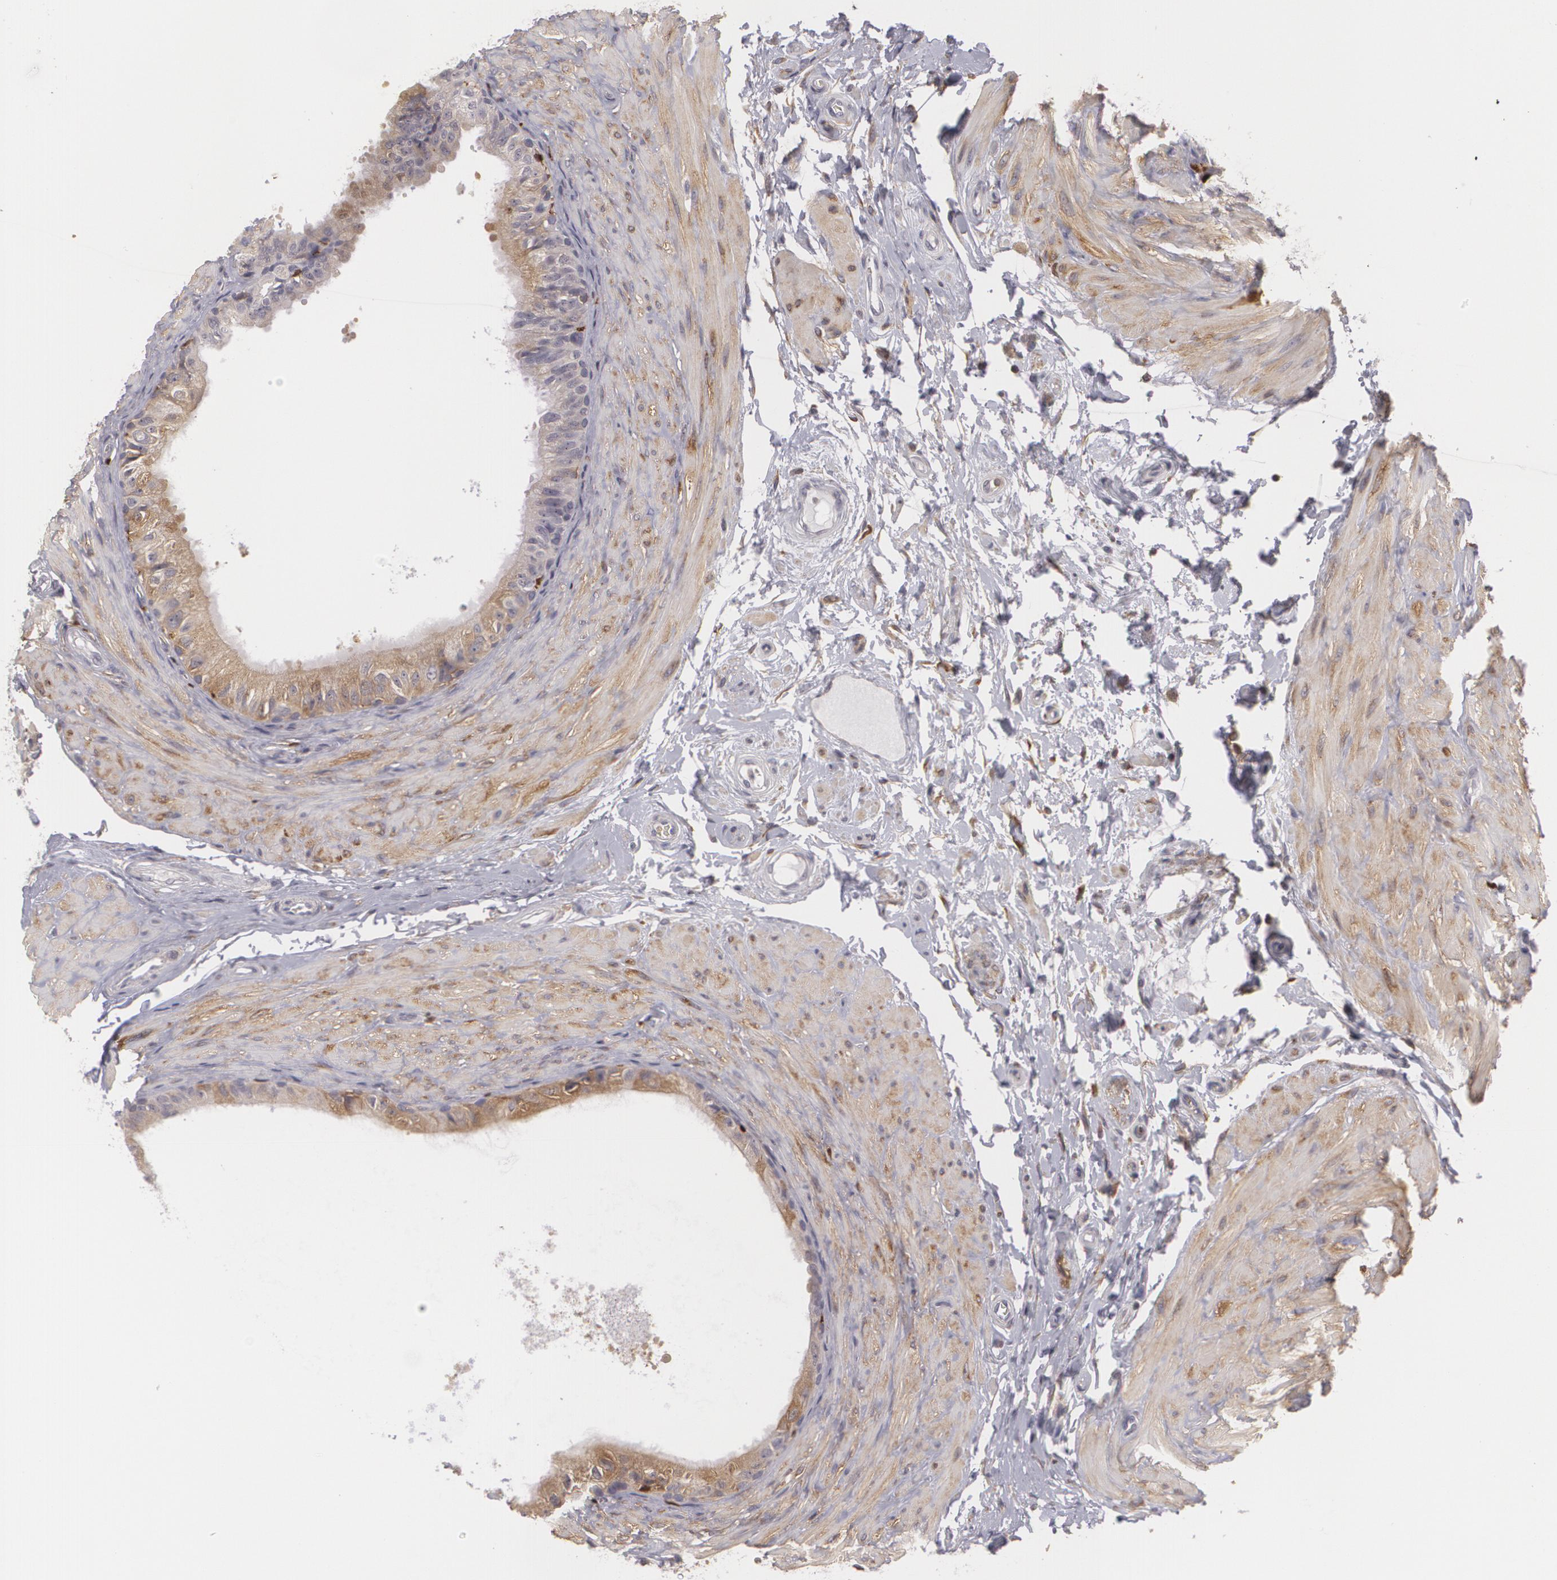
{"staining": {"intensity": "weak", "quantity": ">75%", "location": "cytoplasmic/membranous"}, "tissue": "epididymis", "cell_type": "Glandular cells", "image_type": "normal", "snomed": [{"axis": "morphology", "description": "Normal tissue, NOS"}, {"axis": "topography", "description": "Epididymis"}], "caption": "A photomicrograph showing weak cytoplasmic/membranous positivity in about >75% of glandular cells in normal epididymis, as visualized by brown immunohistochemical staining.", "gene": "BIN1", "patient": {"sex": "male", "age": 68}}